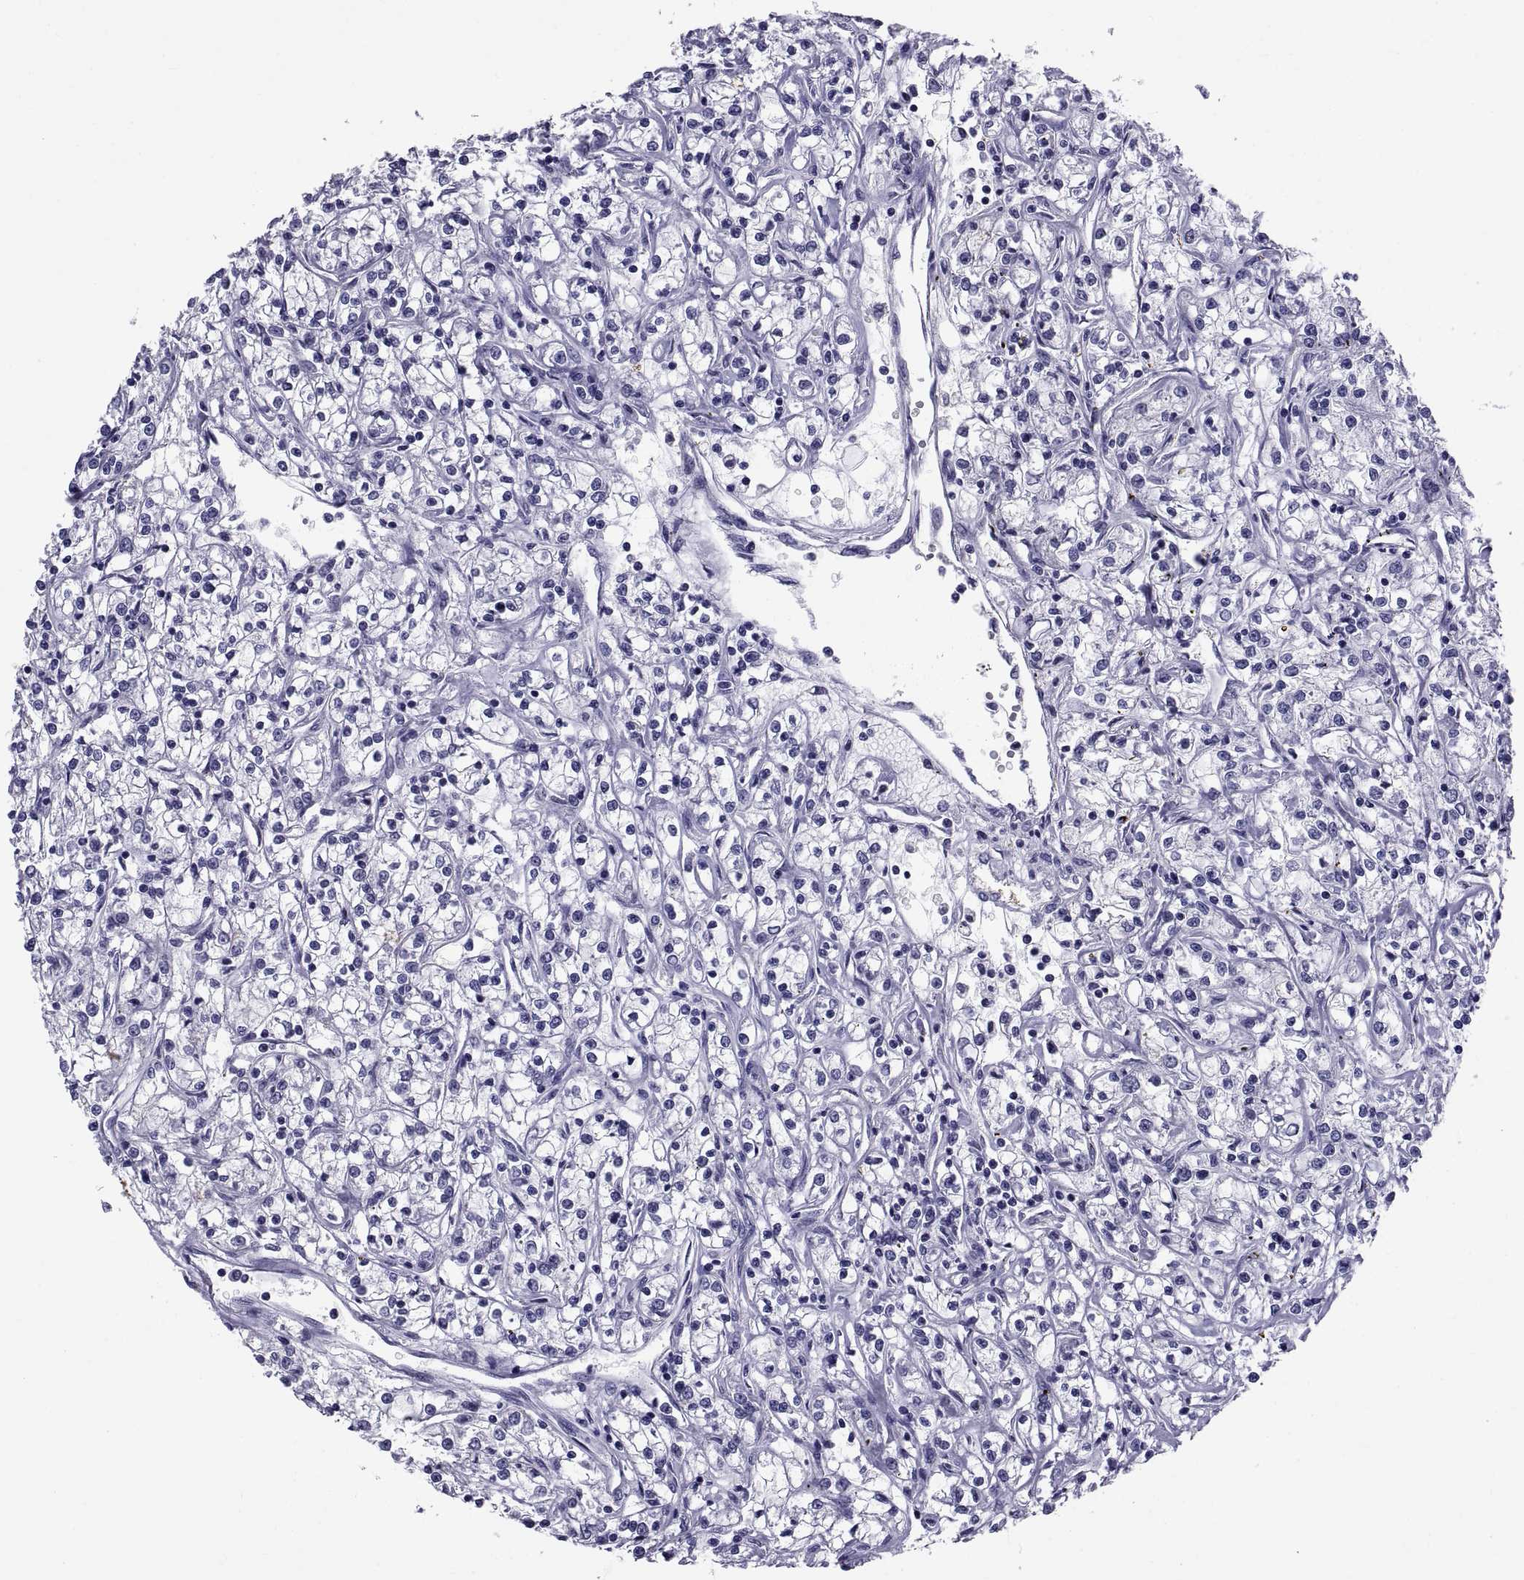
{"staining": {"intensity": "negative", "quantity": "none", "location": "none"}, "tissue": "renal cancer", "cell_type": "Tumor cells", "image_type": "cancer", "snomed": [{"axis": "morphology", "description": "Adenocarcinoma, NOS"}, {"axis": "topography", "description": "Kidney"}], "caption": "Immunohistochemistry (IHC) histopathology image of neoplastic tissue: human renal adenocarcinoma stained with DAB (3,3'-diaminobenzidine) demonstrates no significant protein expression in tumor cells.", "gene": "TGFBR3L", "patient": {"sex": "female", "age": 59}}